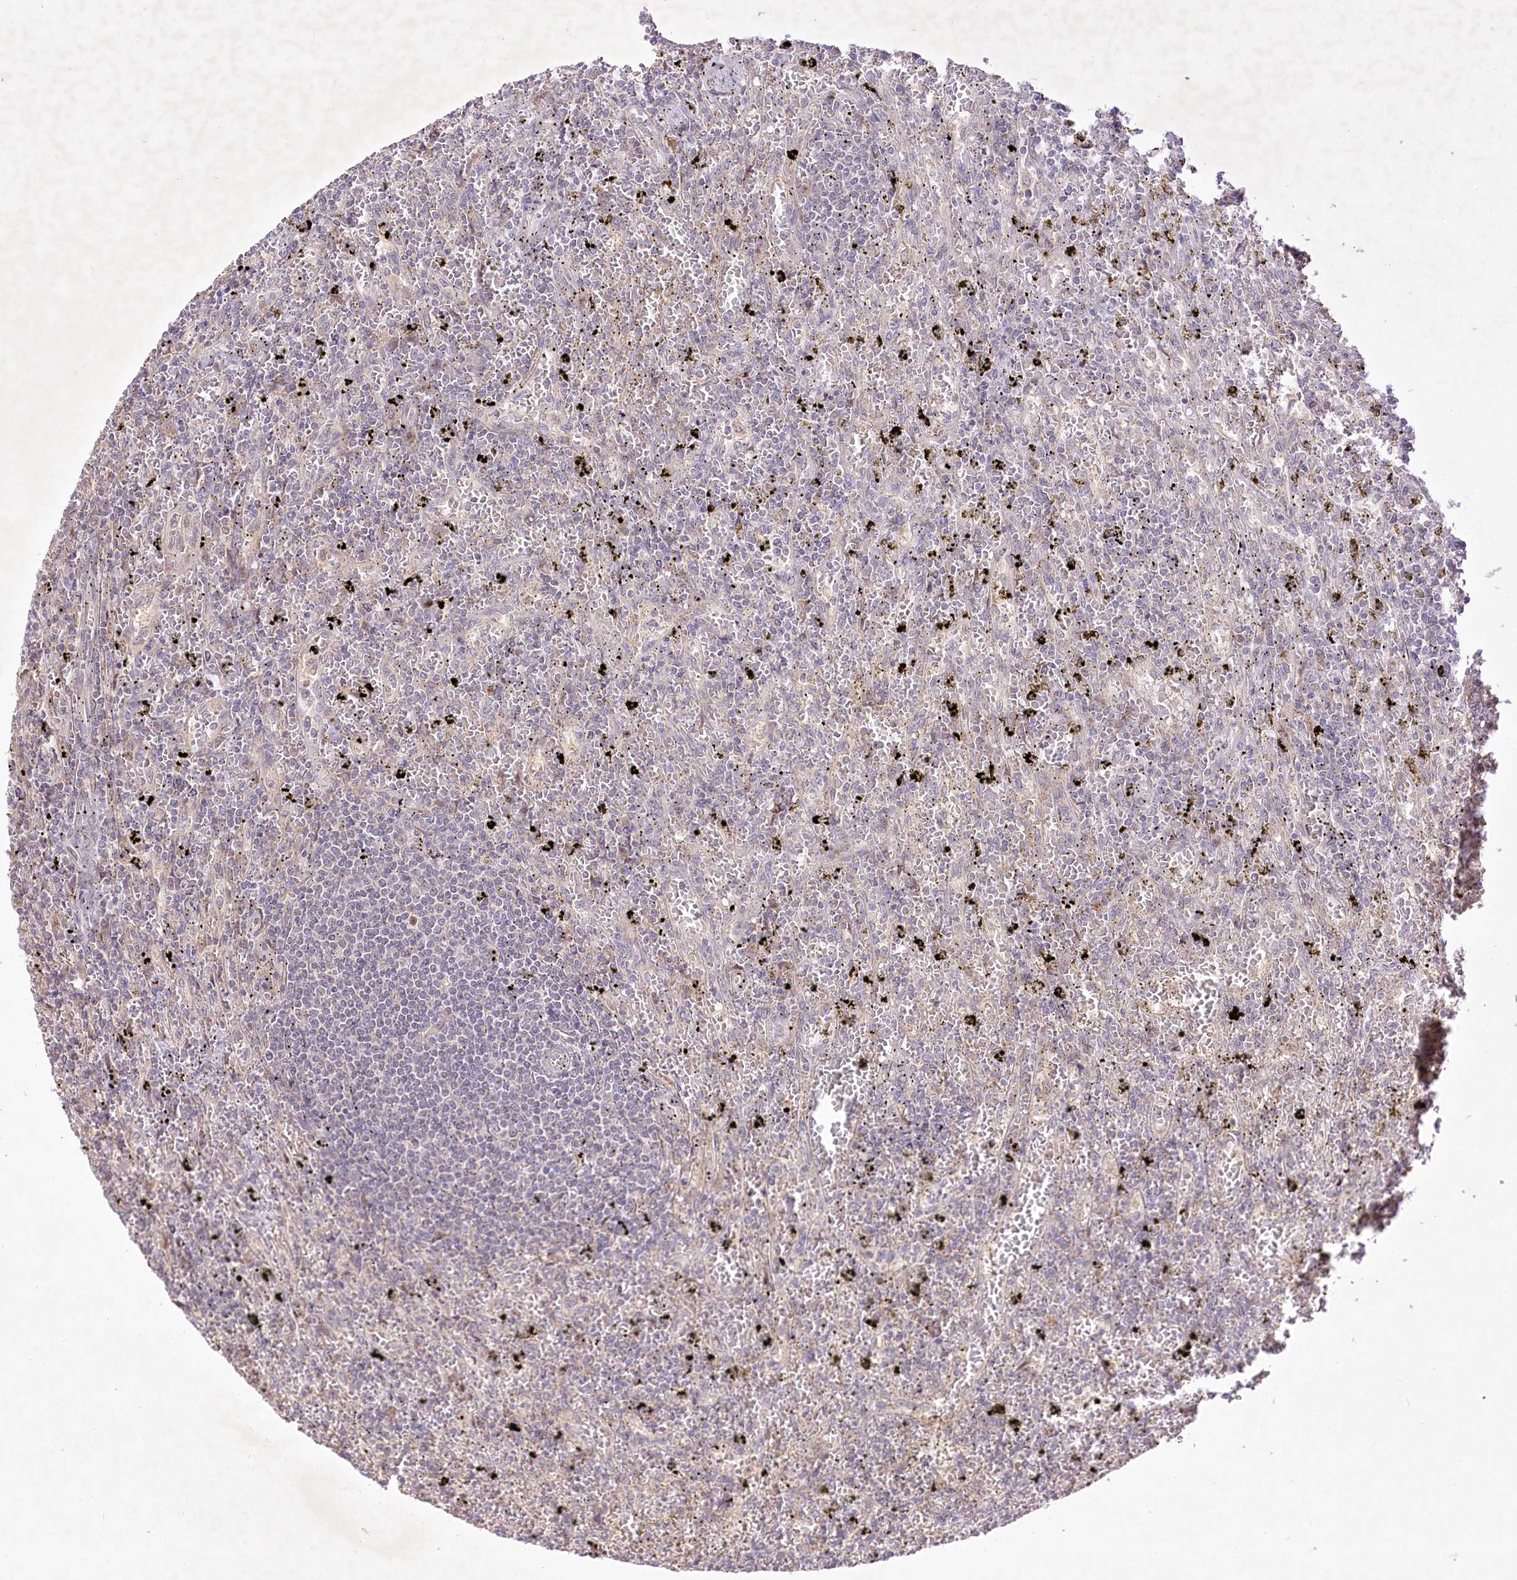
{"staining": {"intensity": "negative", "quantity": "none", "location": "none"}, "tissue": "lymphoma", "cell_type": "Tumor cells", "image_type": "cancer", "snomed": [{"axis": "morphology", "description": "Malignant lymphoma, non-Hodgkin's type, Low grade"}, {"axis": "topography", "description": "Spleen"}], "caption": "Immunohistochemistry (IHC) photomicrograph of neoplastic tissue: human malignant lymphoma, non-Hodgkin's type (low-grade) stained with DAB (3,3'-diaminobenzidine) demonstrates no significant protein staining in tumor cells.", "gene": "HELT", "patient": {"sex": "male", "age": 76}}